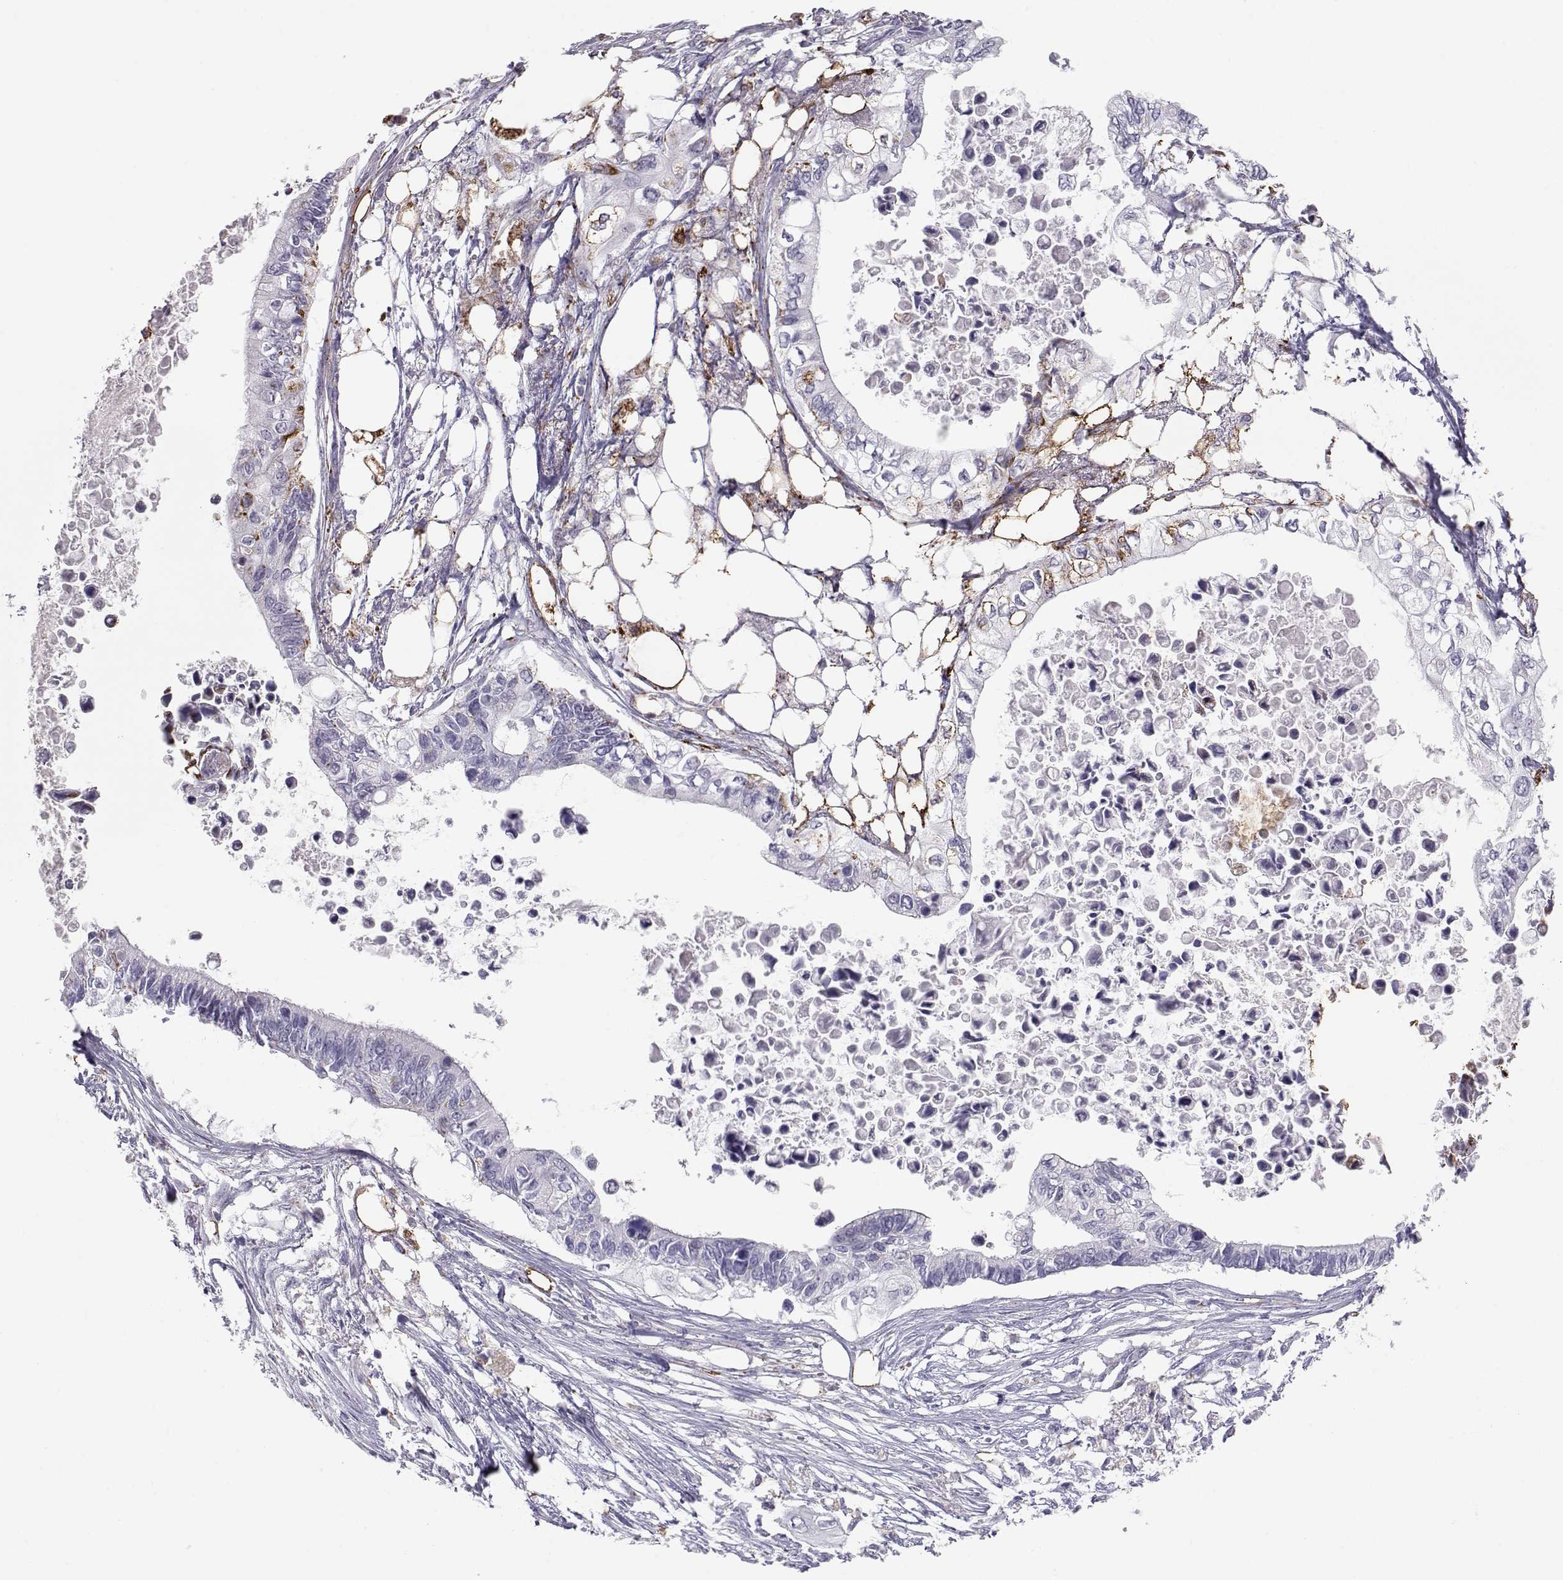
{"staining": {"intensity": "negative", "quantity": "none", "location": "none"}, "tissue": "pancreatic cancer", "cell_type": "Tumor cells", "image_type": "cancer", "snomed": [{"axis": "morphology", "description": "Adenocarcinoma, NOS"}, {"axis": "topography", "description": "Pancreas"}], "caption": "Protein analysis of pancreatic cancer (adenocarcinoma) exhibits no significant expression in tumor cells.", "gene": "NPVF", "patient": {"sex": "female", "age": 63}}